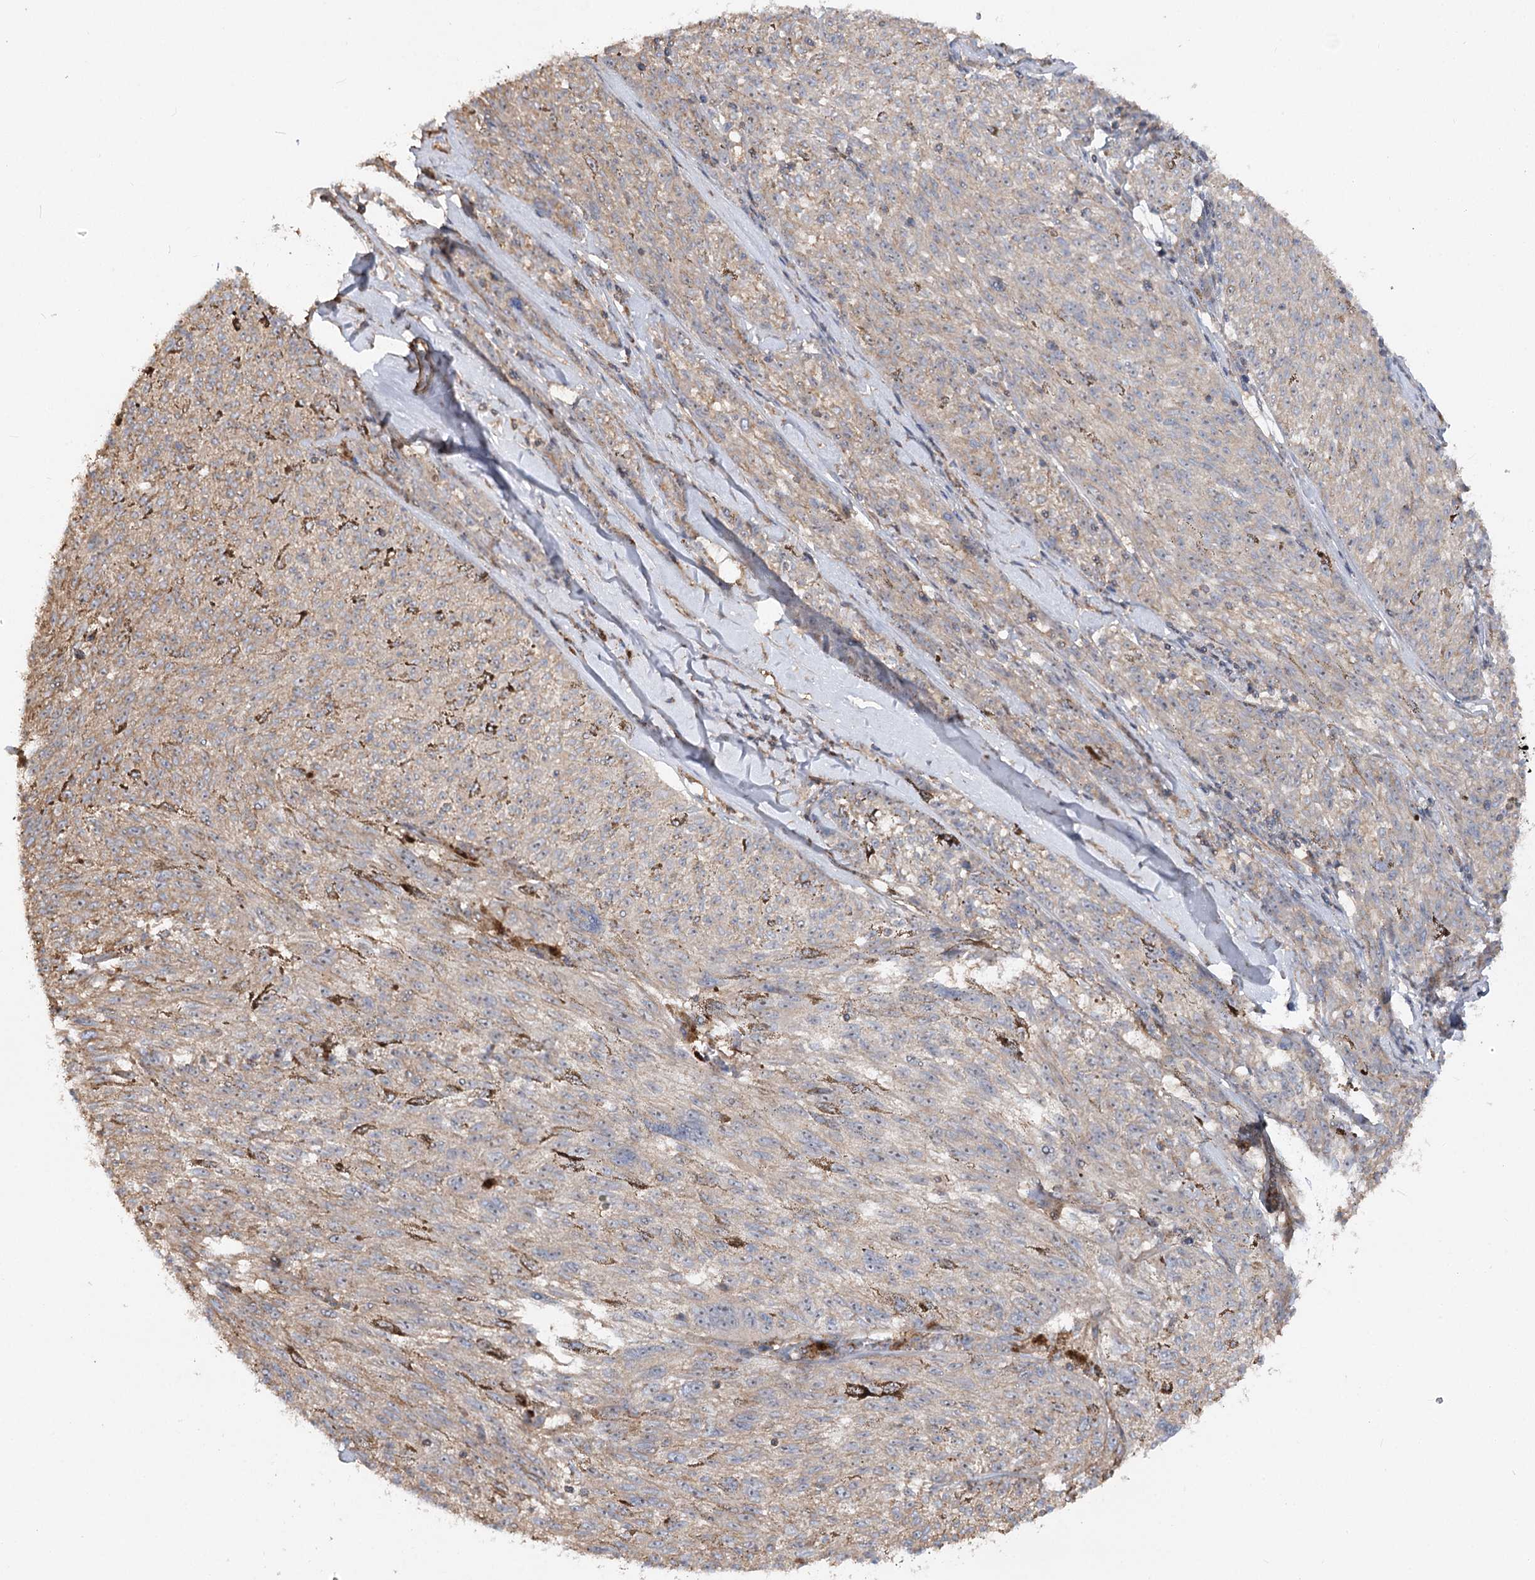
{"staining": {"intensity": "negative", "quantity": "none", "location": "none"}, "tissue": "melanoma", "cell_type": "Tumor cells", "image_type": "cancer", "snomed": [{"axis": "morphology", "description": "Malignant melanoma, NOS"}, {"axis": "topography", "description": "Skin"}], "caption": "High magnification brightfield microscopy of malignant melanoma stained with DAB (3,3'-diaminobenzidine) (brown) and counterstained with hematoxylin (blue): tumor cells show no significant staining. (DAB (3,3'-diaminobenzidine) immunohistochemistry with hematoxylin counter stain).", "gene": "WDR36", "patient": {"sex": "female", "age": 72}}